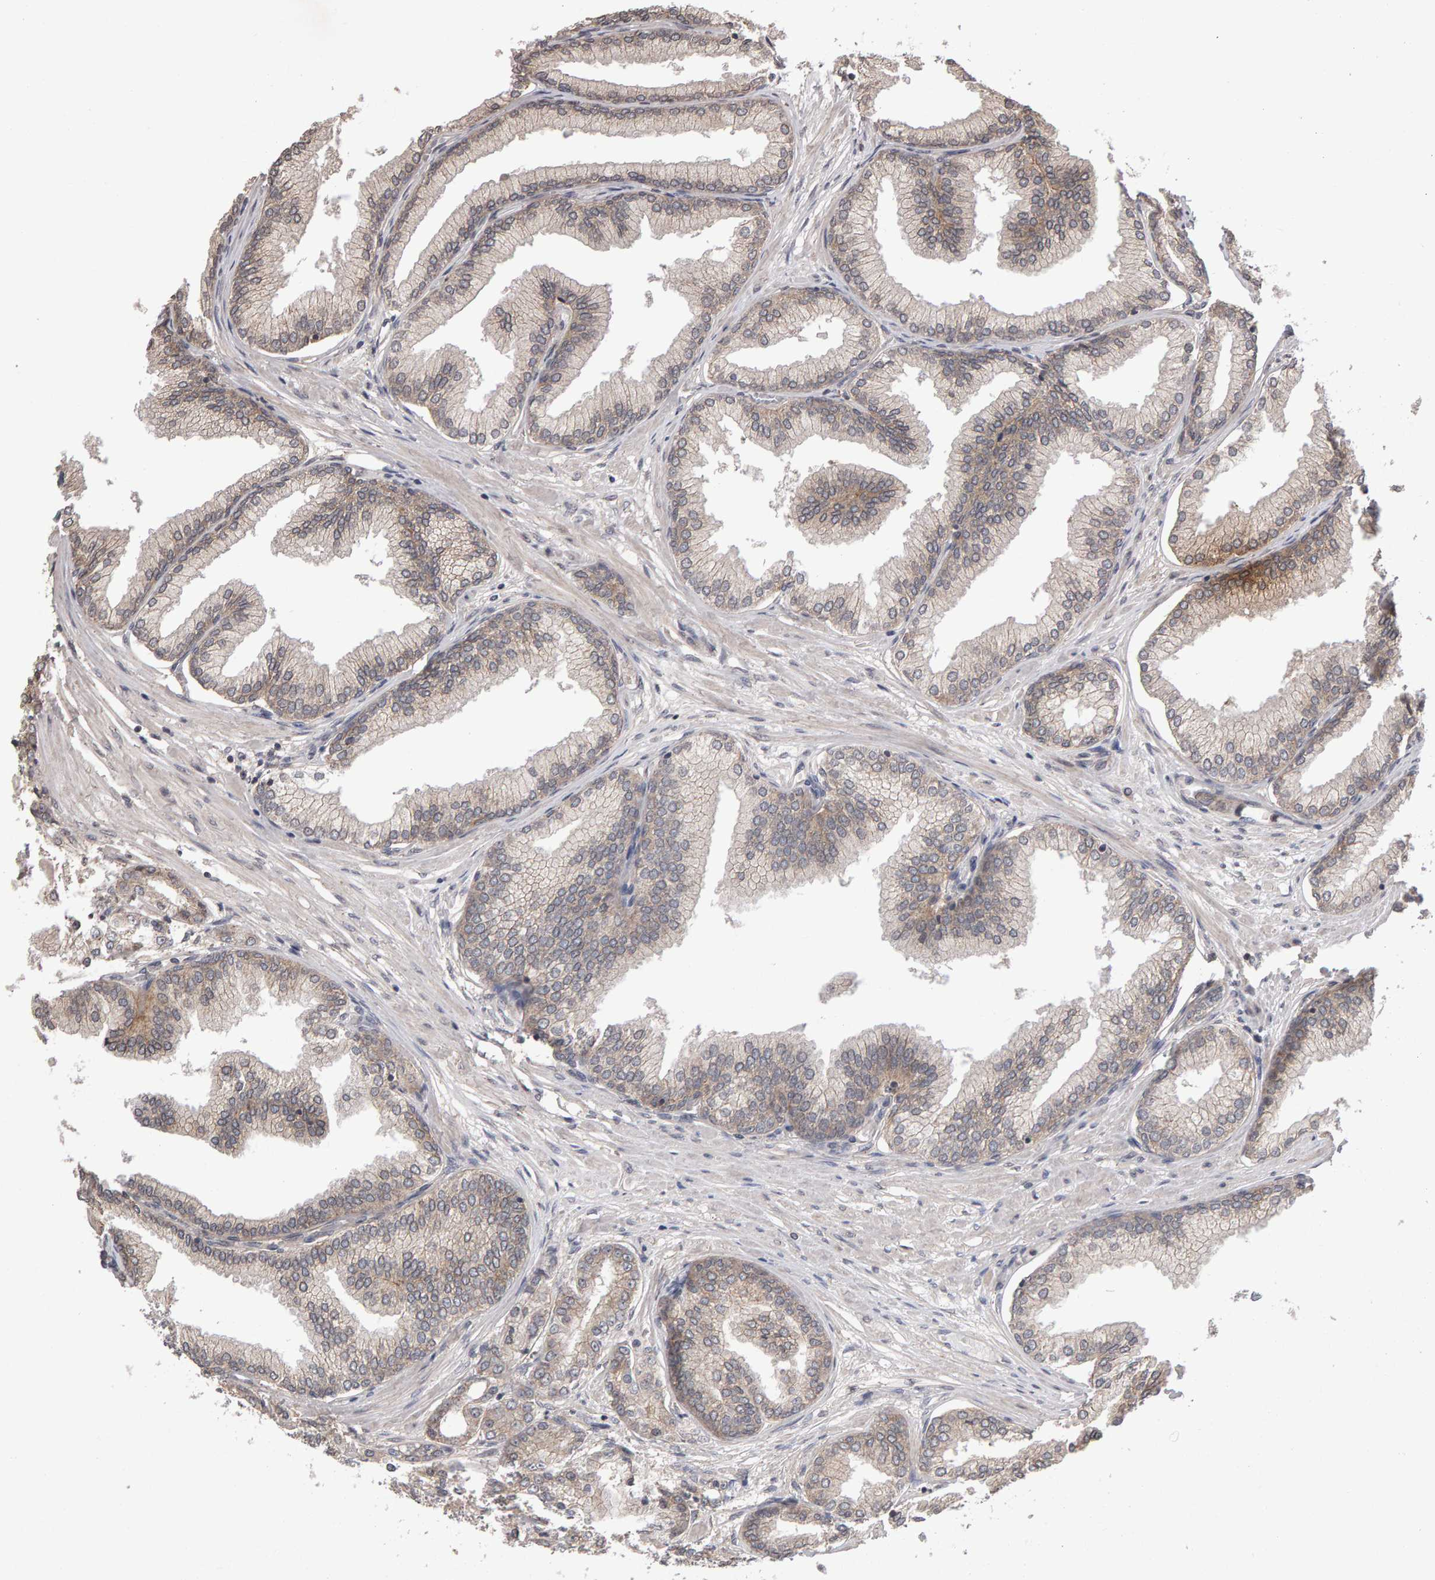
{"staining": {"intensity": "weak", "quantity": "25%-75%", "location": "cytoplasmic/membranous"}, "tissue": "prostate cancer", "cell_type": "Tumor cells", "image_type": "cancer", "snomed": [{"axis": "morphology", "description": "Adenocarcinoma, High grade"}, {"axis": "topography", "description": "Prostate"}], "caption": "A high-resolution micrograph shows IHC staining of prostate cancer (high-grade adenocarcinoma), which shows weak cytoplasmic/membranous expression in approximately 25%-75% of tumor cells.", "gene": "SCRIB", "patient": {"sex": "male", "age": 59}}